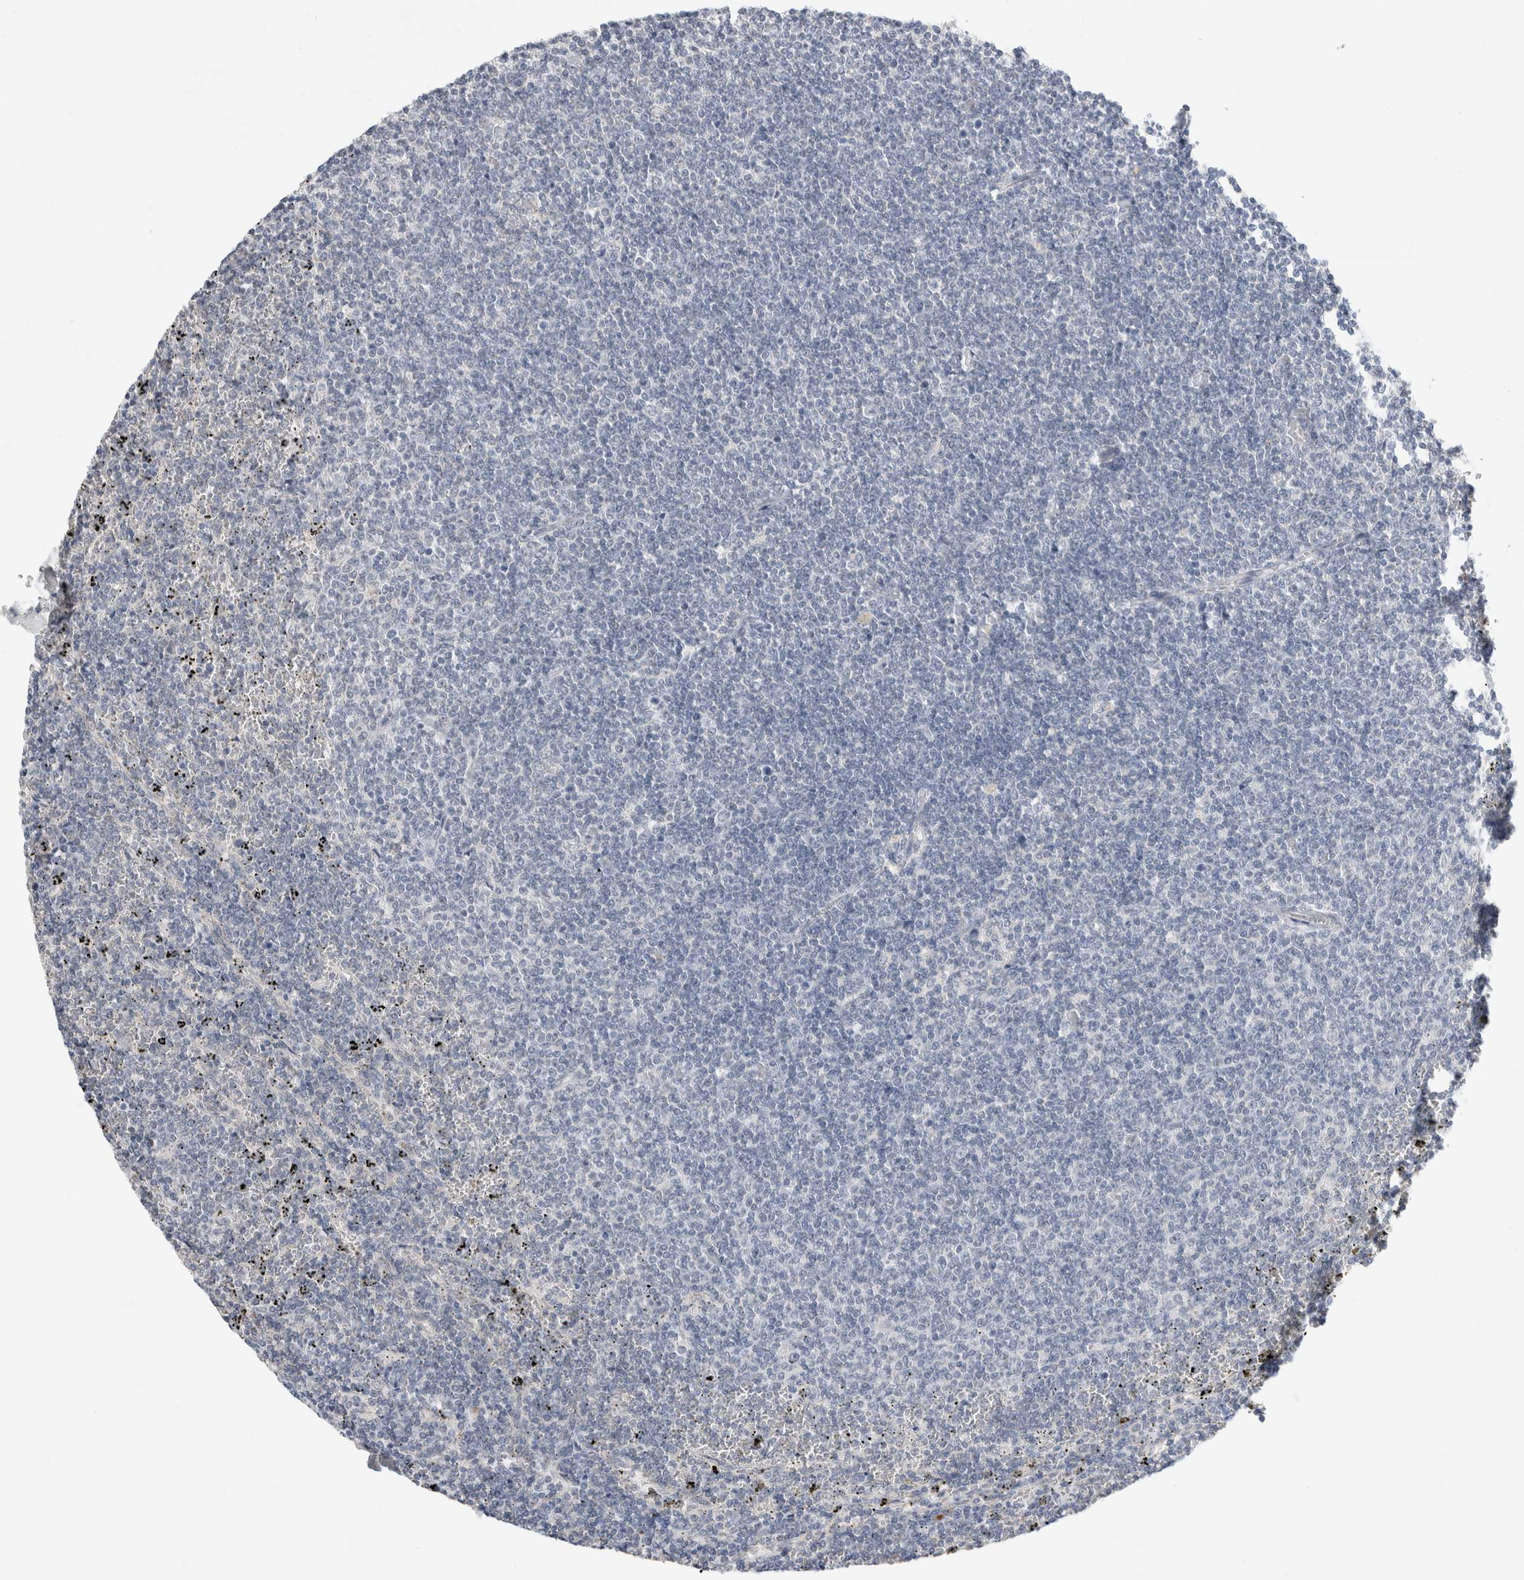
{"staining": {"intensity": "negative", "quantity": "none", "location": "none"}, "tissue": "lymphoma", "cell_type": "Tumor cells", "image_type": "cancer", "snomed": [{"axis": "morphology", "description": "Malignant lymphoma, non-Hodgkin's type, Low grade"}, {"axis": "topography", "description": "Spleen"}], "caption": "There is no significant staining in tumor cells of lymphoma.", "gene": "SLC22A12", "patient": {"sex": "female", "age": 50}}